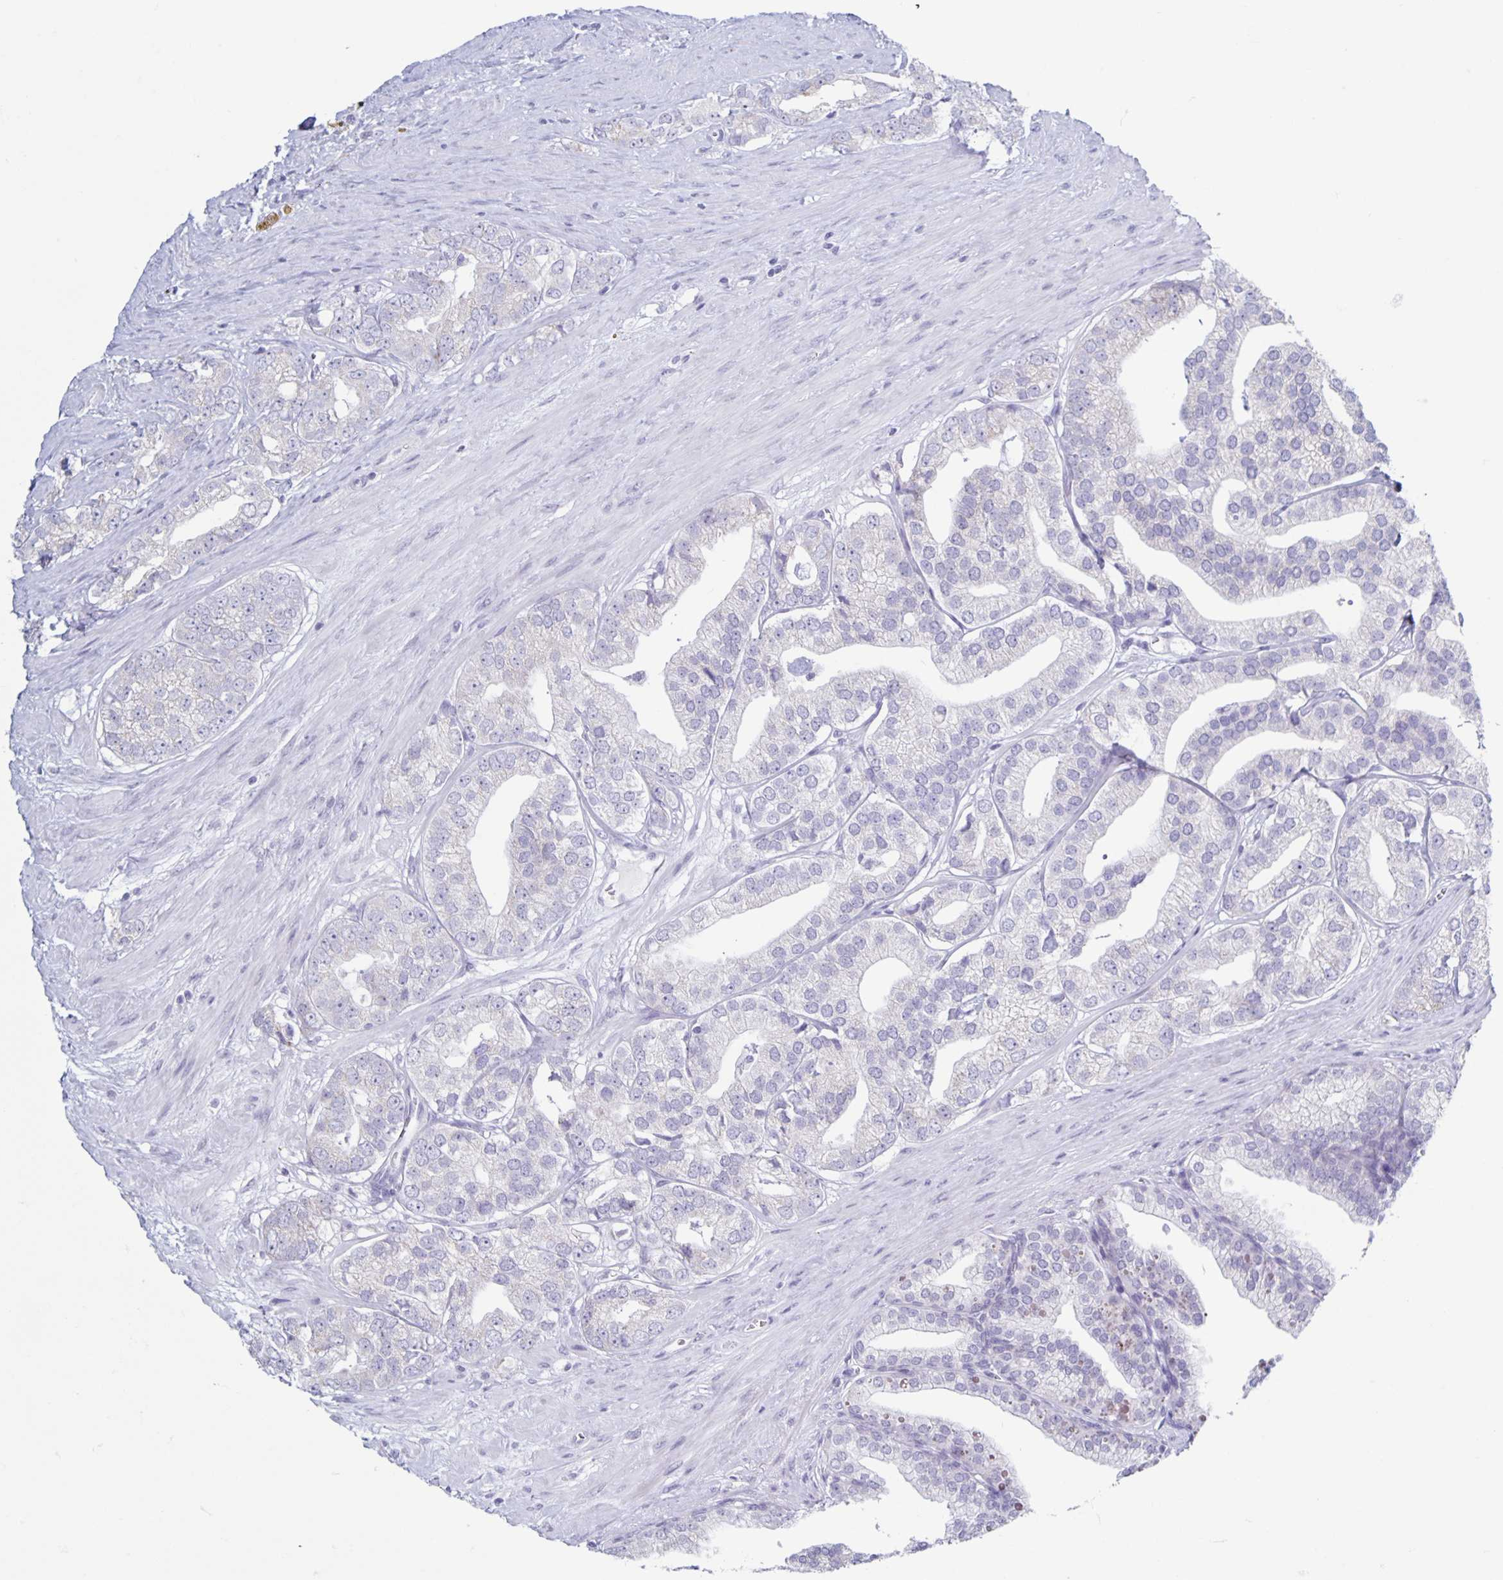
{"staining": {"intensity": "negative", "quantity": "none", "location": "none"}, "tissue": "prostate cancer", "cell_type": "Tumor cells", "image_type": "cancer", "snomed": [{"axis": "morphology", "description": "Adenocarcinoma, High grade"}, {"axis": "topography", "description": "Prostate"}], "caption": "The histopathology image reveals no significant positivity in tumor cells of prostate cancer.", "gene": "CT45A5", "patient": {"sex": "male", "age": 58}}